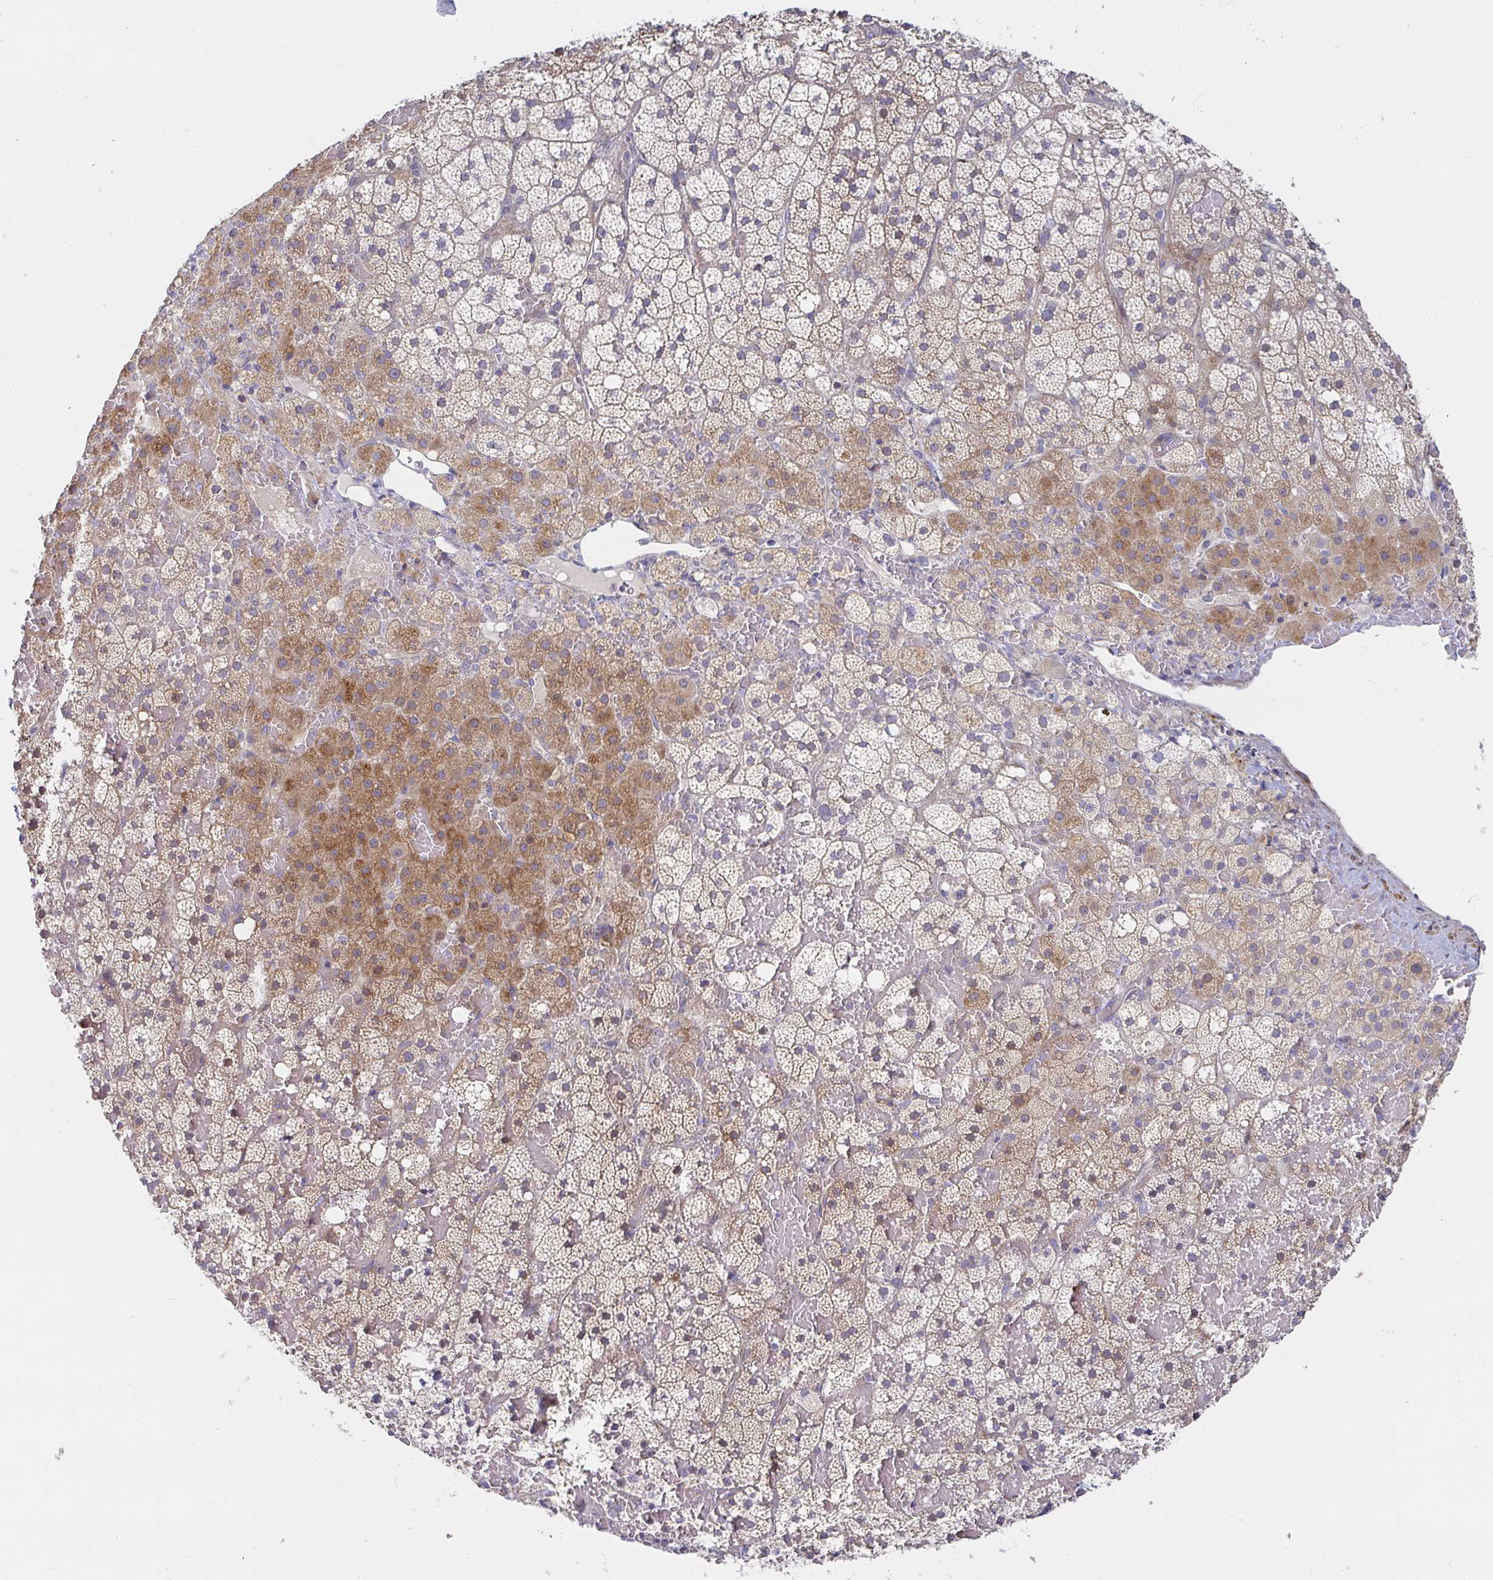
{"staining": {"intensity": "moderate", "quantity": "25%-75%", "location": "cytoplasmic/membranous"}, "tissue": "adrenal gland", "cell_type": "Glandular cells", "image_type": "normal", "snomed": [{"axis": "morphology", "description": "Normal tissue, NOS"}, {"axis": "topography", "description": "Adrenal gland"}], "caption": "Unremarkable adrenal gland exhibits moderate cytoplasmic/membranous expression in about 25%-75% of glandular cells The protein of interest is shown in brown color, while the nuclei are stained blue..", "gene": "SSH2", "patient": {"sex": "male", "age": 53}}